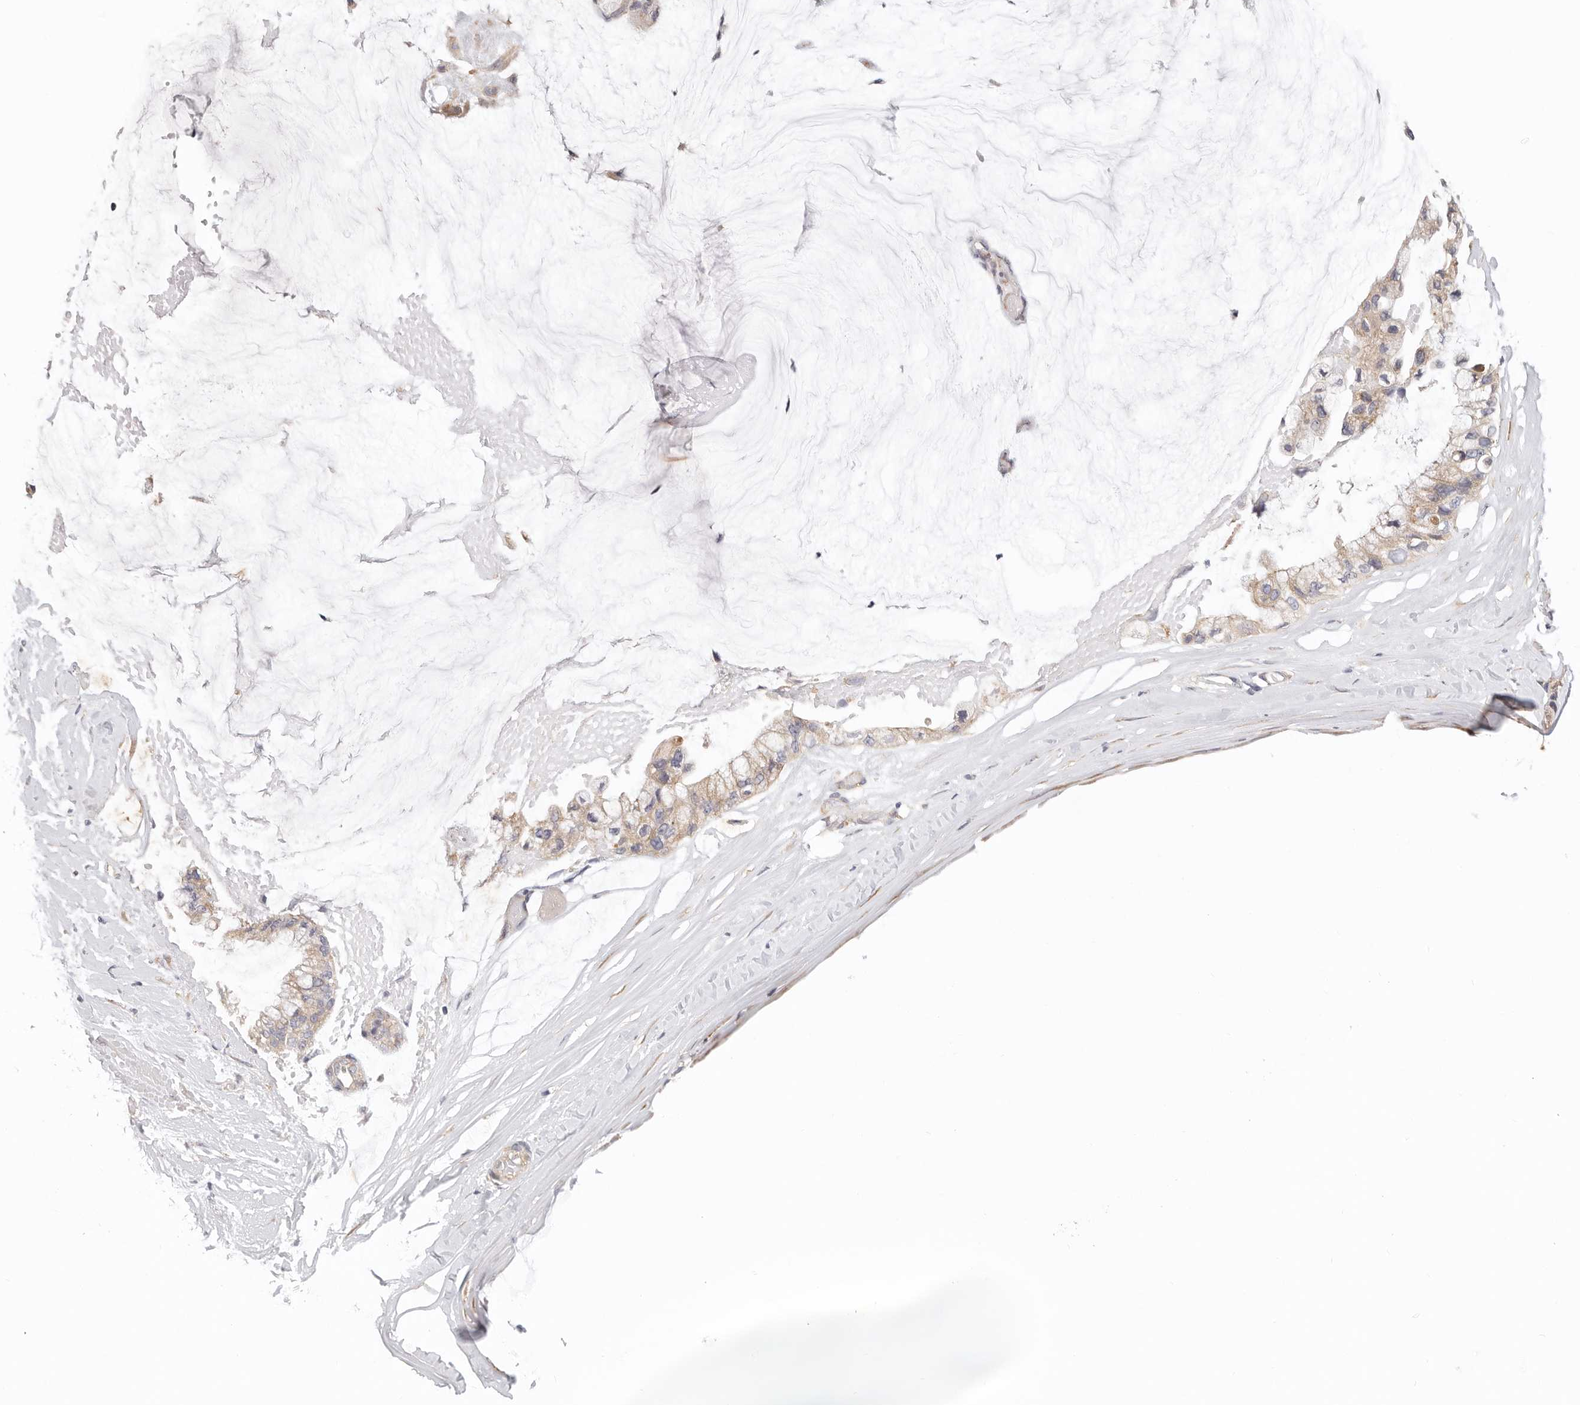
{"staining": {"intensity": "weak", "quantity": ">75%", "location": "cytoplasmic/membranous"}, "tissue": "ovarian cancer", "cell_type": "Tumor cells", "image_type": "cancer", "snomed": [{"axis": "morphology", "description": "Cystadenocarcinoma, mucinous, NOS"}, {"axis": "topography", "description": "Ovary"}], "caption": "Tumor cells display weak cytoplasmic/membranous expression in about >75% of cells in ovarian cancer (mucinous cystadenocarcinoma). (Stains: DAB (3,3'-diaminobenzidine) in brown, nuclei in blue, Microscopy: brightfield microscopy at high magnification).", "gene": "AFDN", "patient": {"sex": "female", "age": 39}}